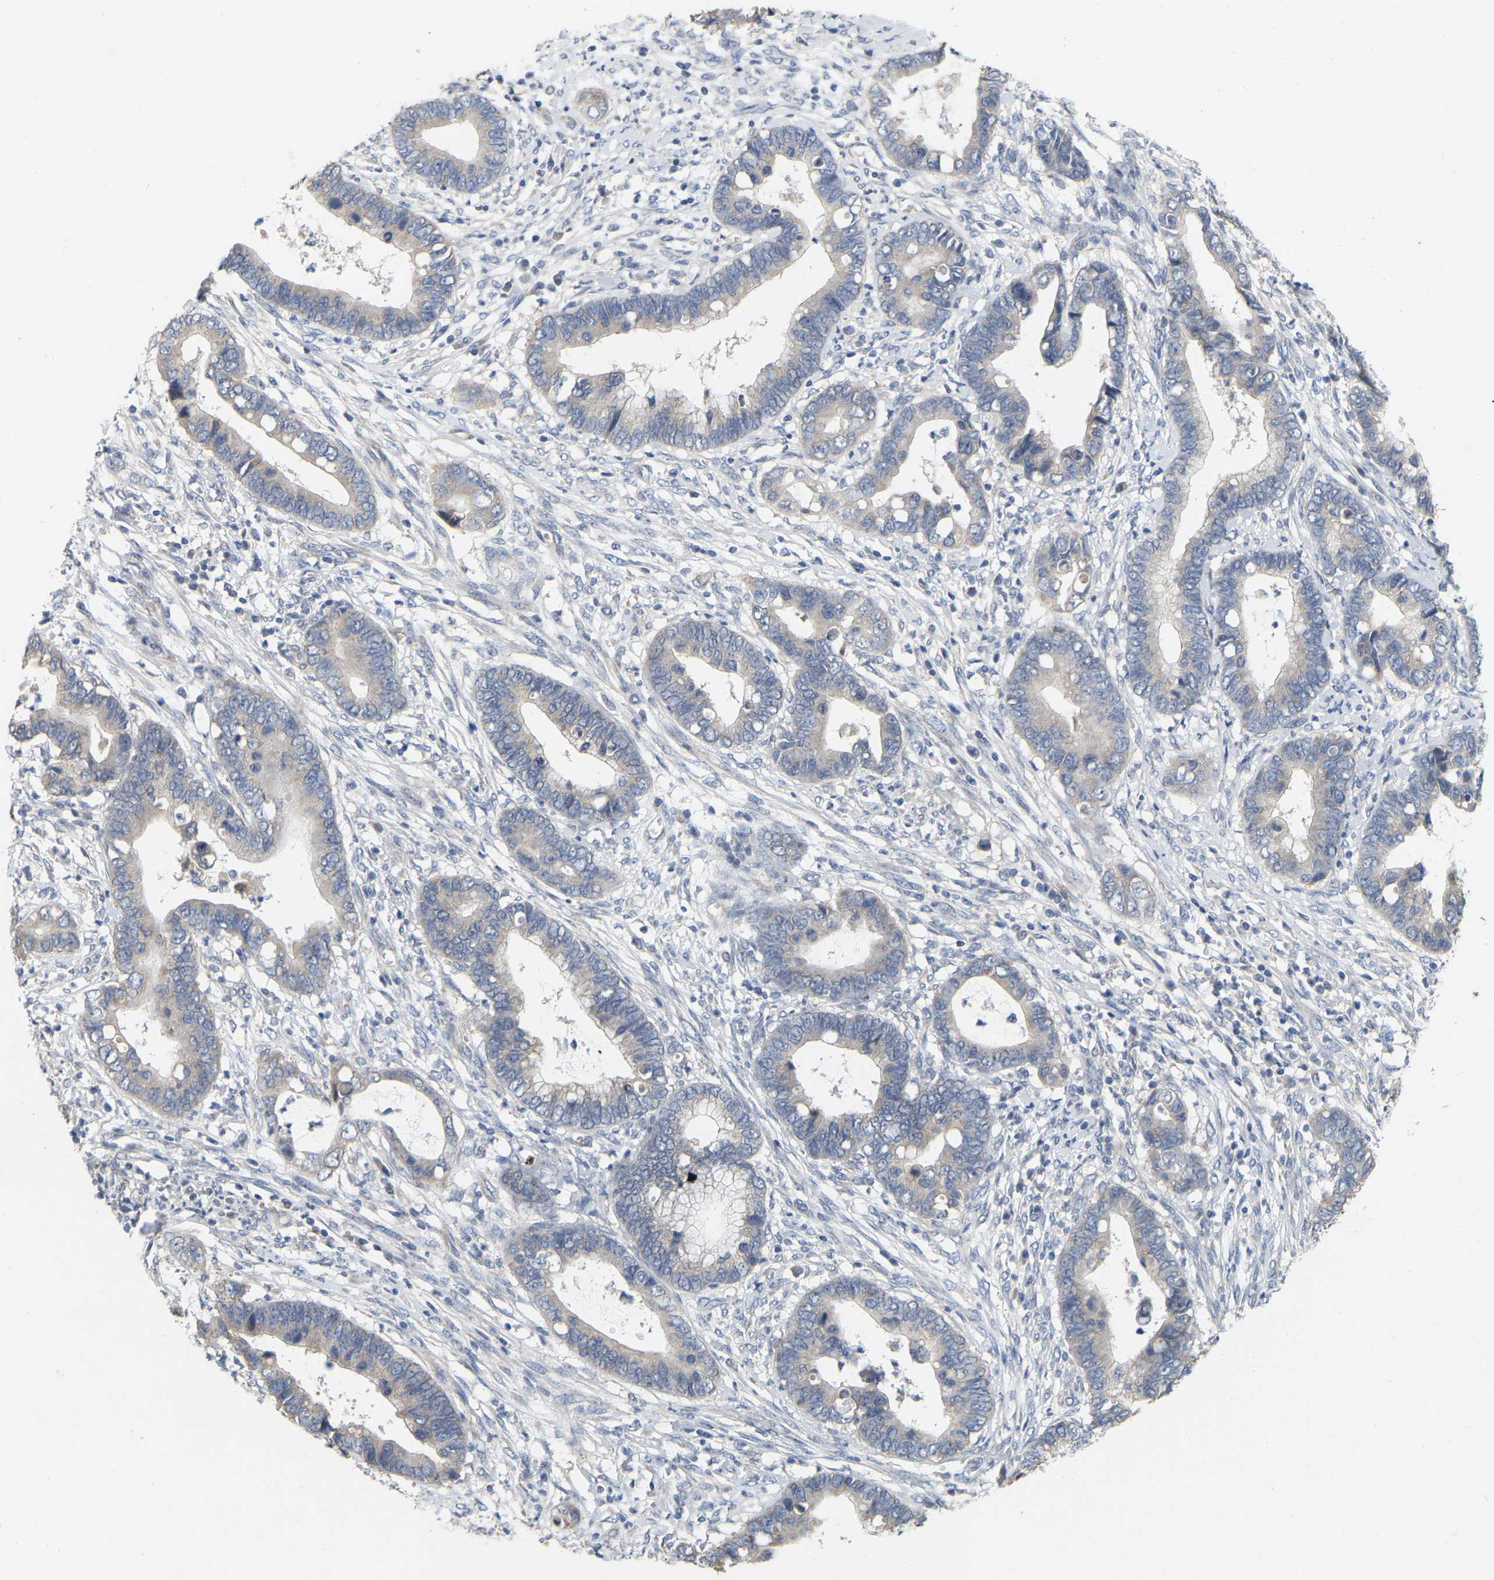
{"staining": {"intensity": "weak", "quantity": "<25%", "location": "cytoplasmic/membranous"}, "tissue": "cervical cancer", "cell_type": "Tumor cells", "image_type": "cancer", "snomed": [{"axis": "morphology", "description": "Adenocarcinoma, NOS"}, {"axis": "topography", "description": "Cervix"}], "caption": "Immunohistochemistry of cervical cancer shows no staining in tumor cells.", "gene": "SSH1", "patient": {"sex": "female", "age": 44}}